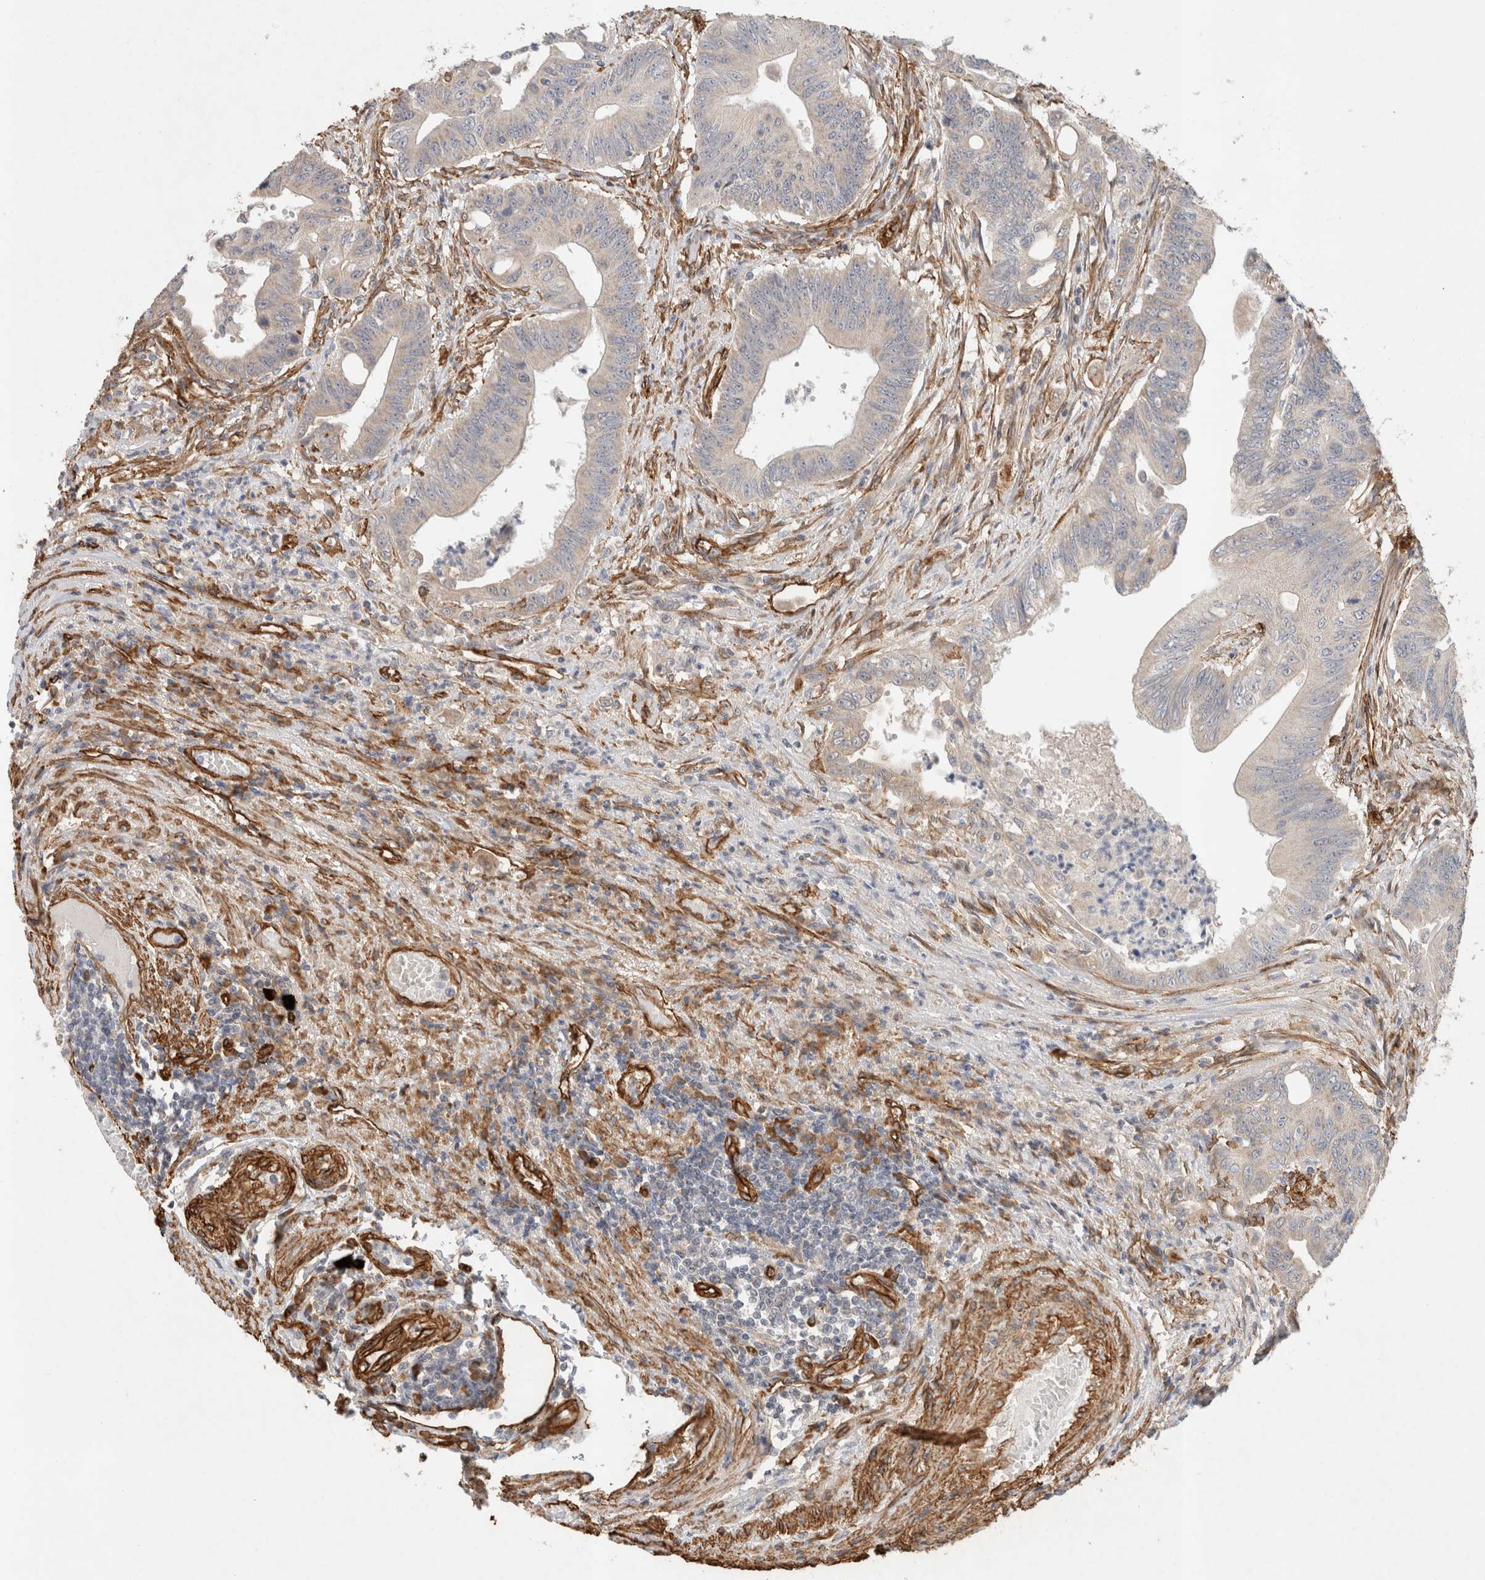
{"staining": {"intensity": "negative", "quantity": "none", "location": "none"}, "tissue": "colorectal cancer", "cell_type": "Tumor cells", "image_type": "cancer", "snomed": [{"axis": "morphology", "description": "Adenoma, NOS"}, {"axis": "morphology", "description": "Adenocarcinoma, NOS"}, {"axis": "topography", "description": "Colon"}], "caption": "There is no significant staining in tumor cells of colorectal cancer (adenocarcinoma).", "gene": "JMJD4", "patient": {"sex": "male", "age": 79}}